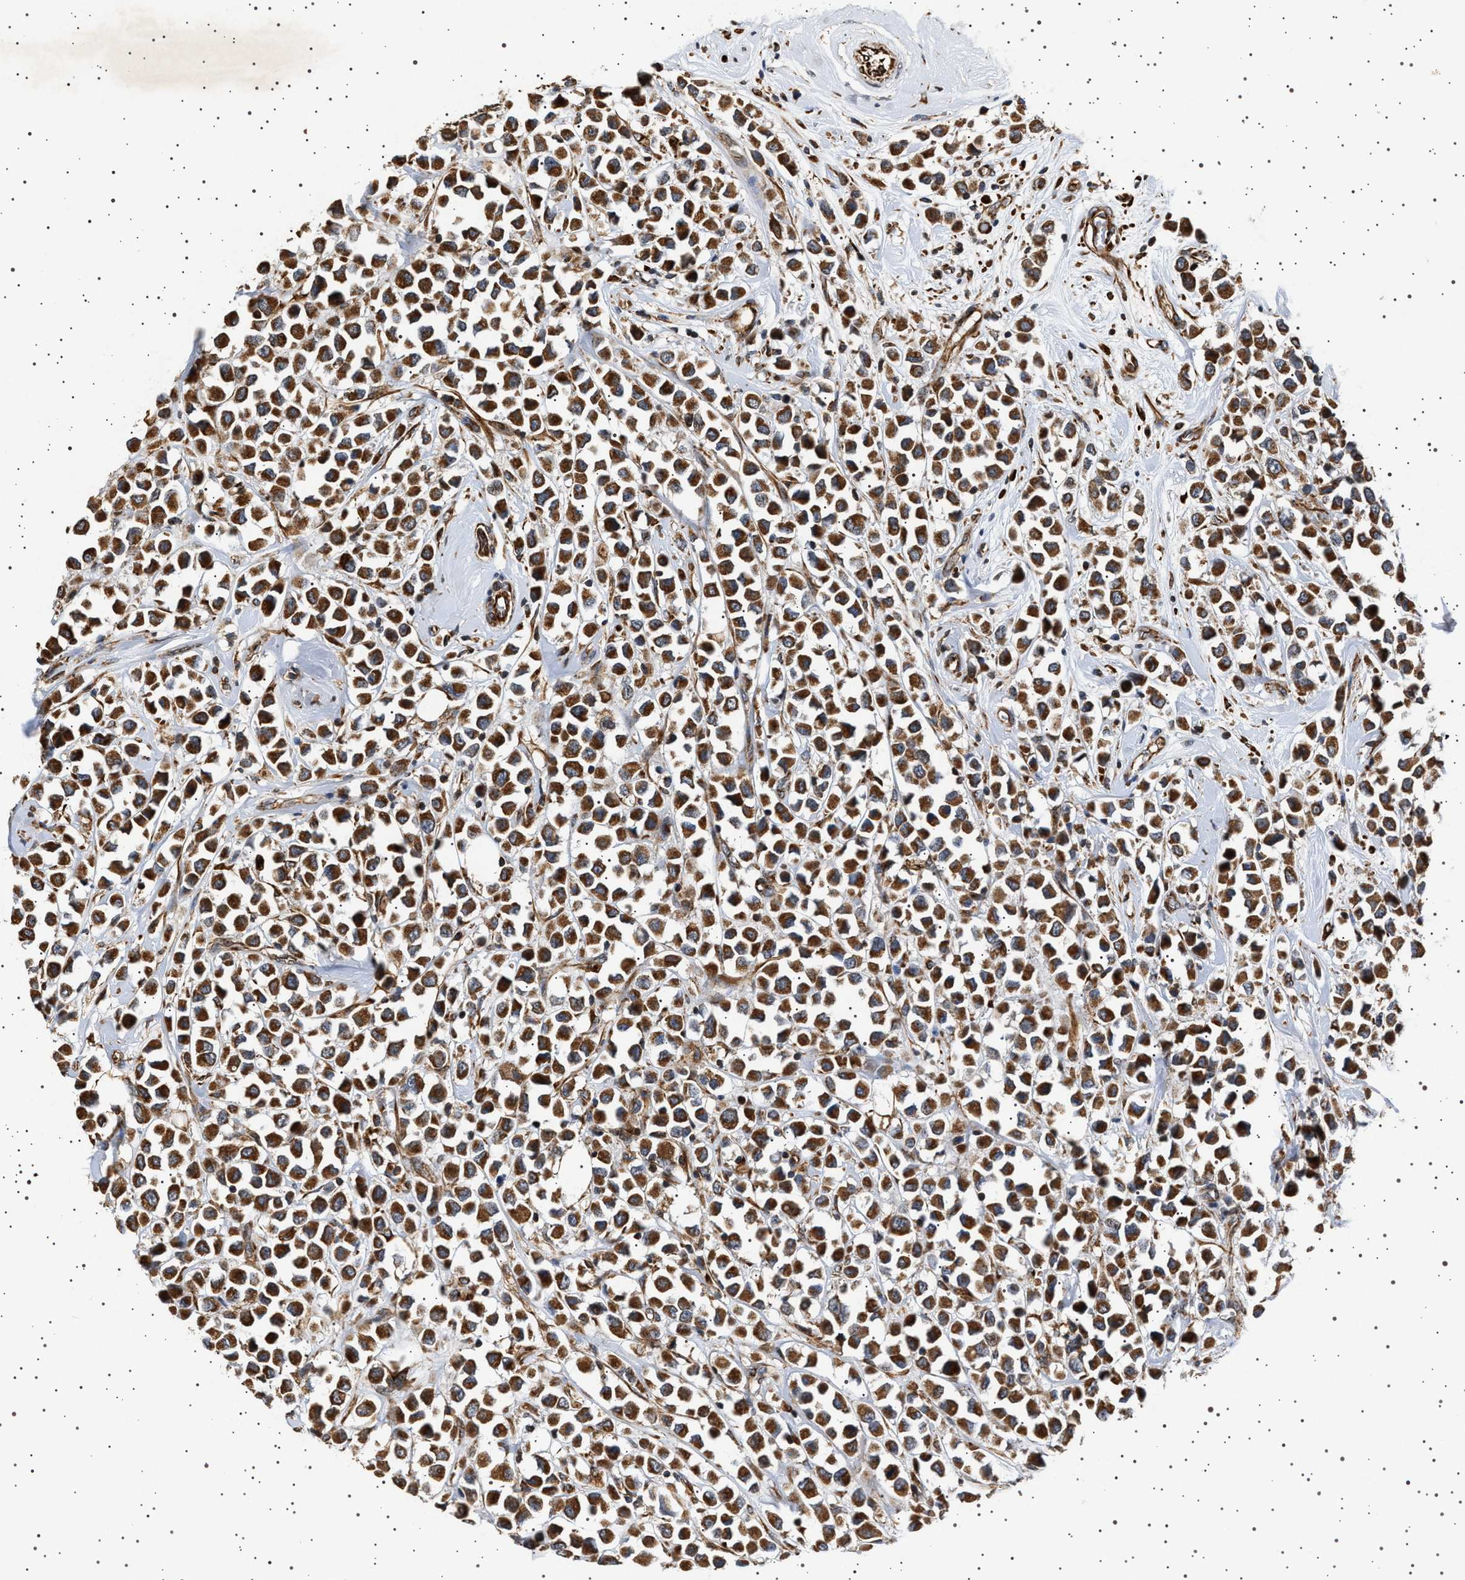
{"staining": {"intensity": "strong", "quantity": ">75%", "location": "cytoplasmic/membranous"}, "tissue": "breast cancer", "cell_type": "Tumor cells", "image_type": "cancer", "snomed": [{"axis": "morphology", "description": "Duct carcinoma"}, {"axis": "topography", "description": "Breast"}], "caption": "The immunohistochemical stain highlights strong cytoplasmic/membranous expression in tumor cells of breast cancer tissue.", "gene": "TRUB2", "patient": {"sex": "female", "age": 61}}